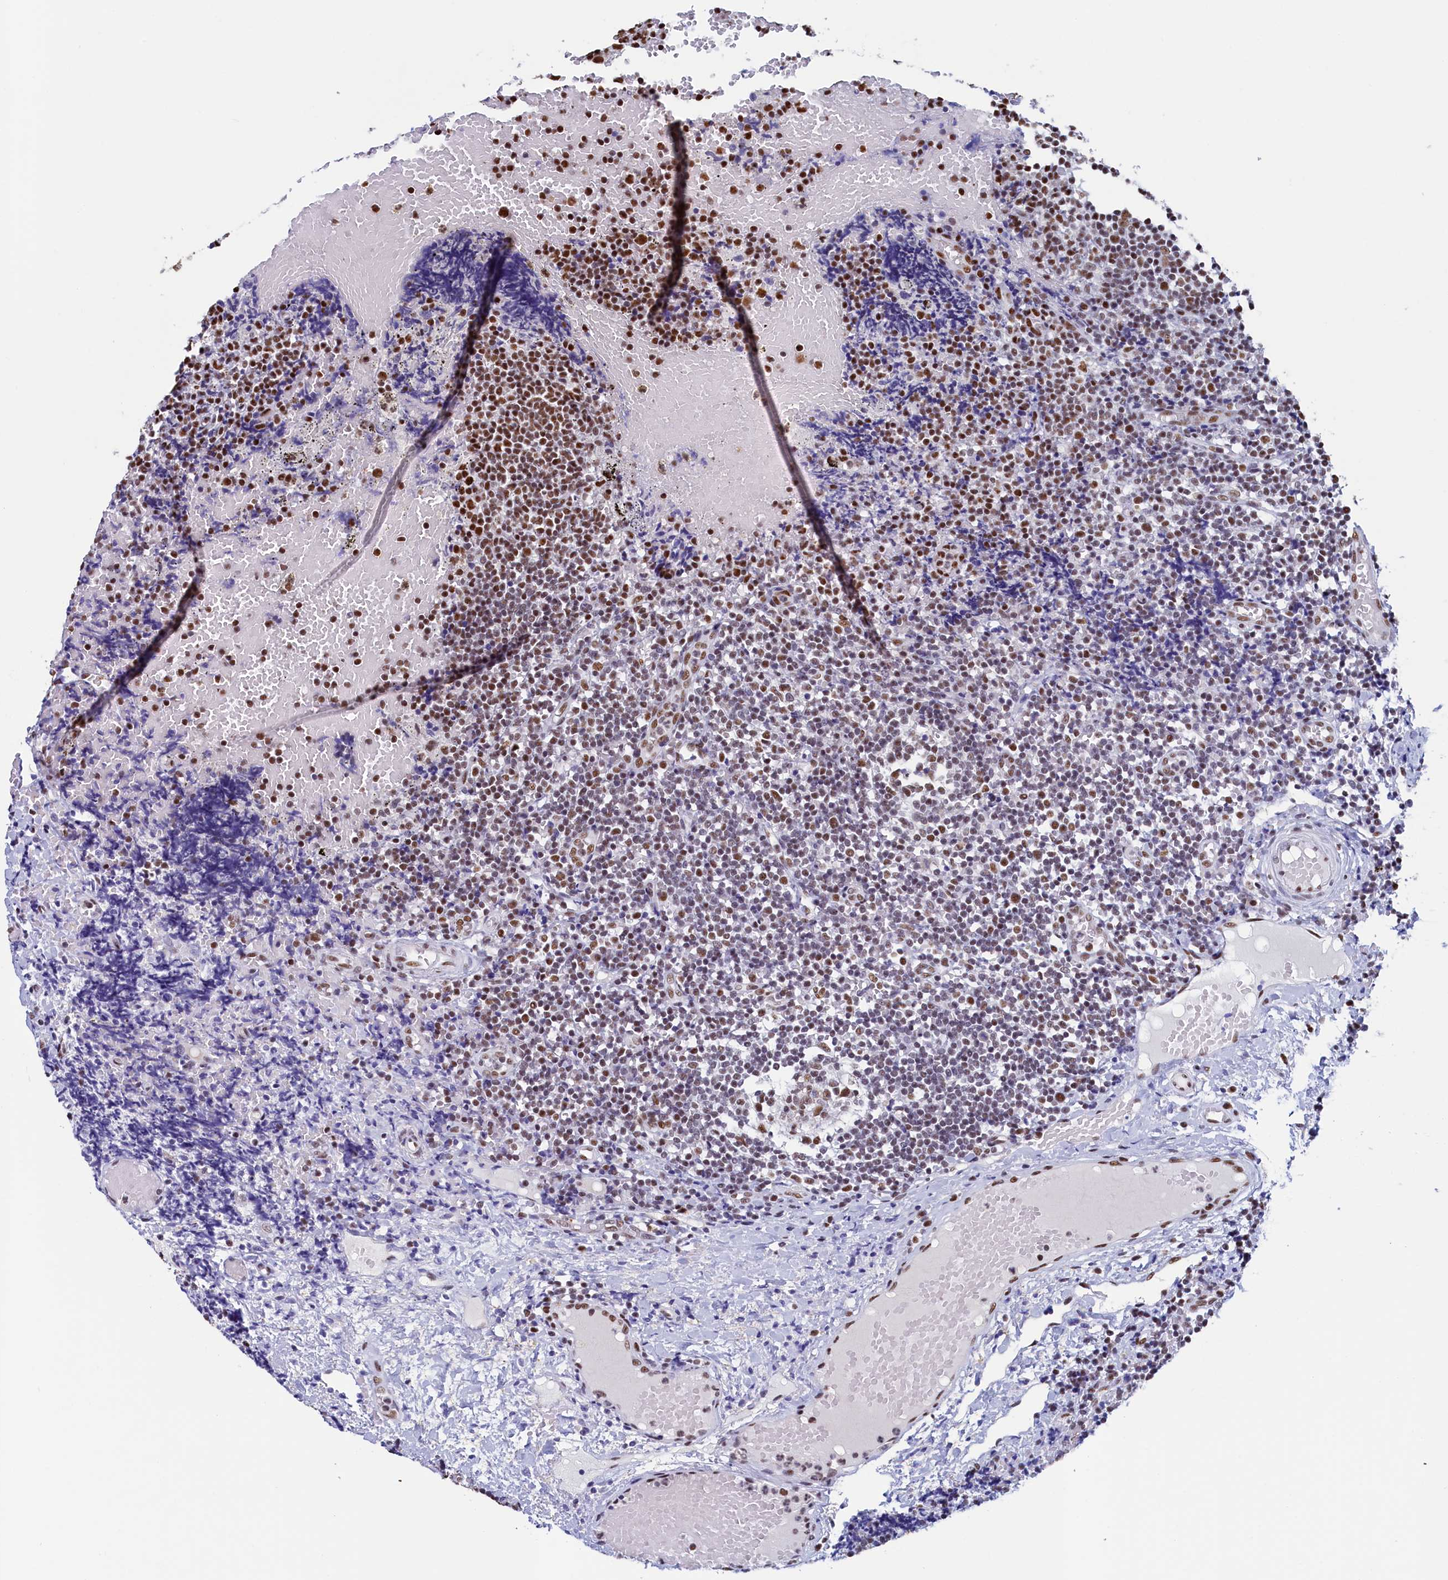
{"staining": {"intensity": "moderate", "quantity": ">75%", "location": "nuclear"}, "tissue": "tonsil", "cell_type": "Germinal center cells", "image_type": "normal", "snomed": [{"axis": "morphology", "description": "Normal tissue, NOS"}, {"axis": "topography", "description": "Tonsil"}], "caption": "High-power microscopy captured an IHC photomicrograph of benign tonsil, revealing moderate nuclear staining in about >75% of germinal center cells.", "gene": "MOSPD3", "patient": {"sex": "female", "age": 19}}